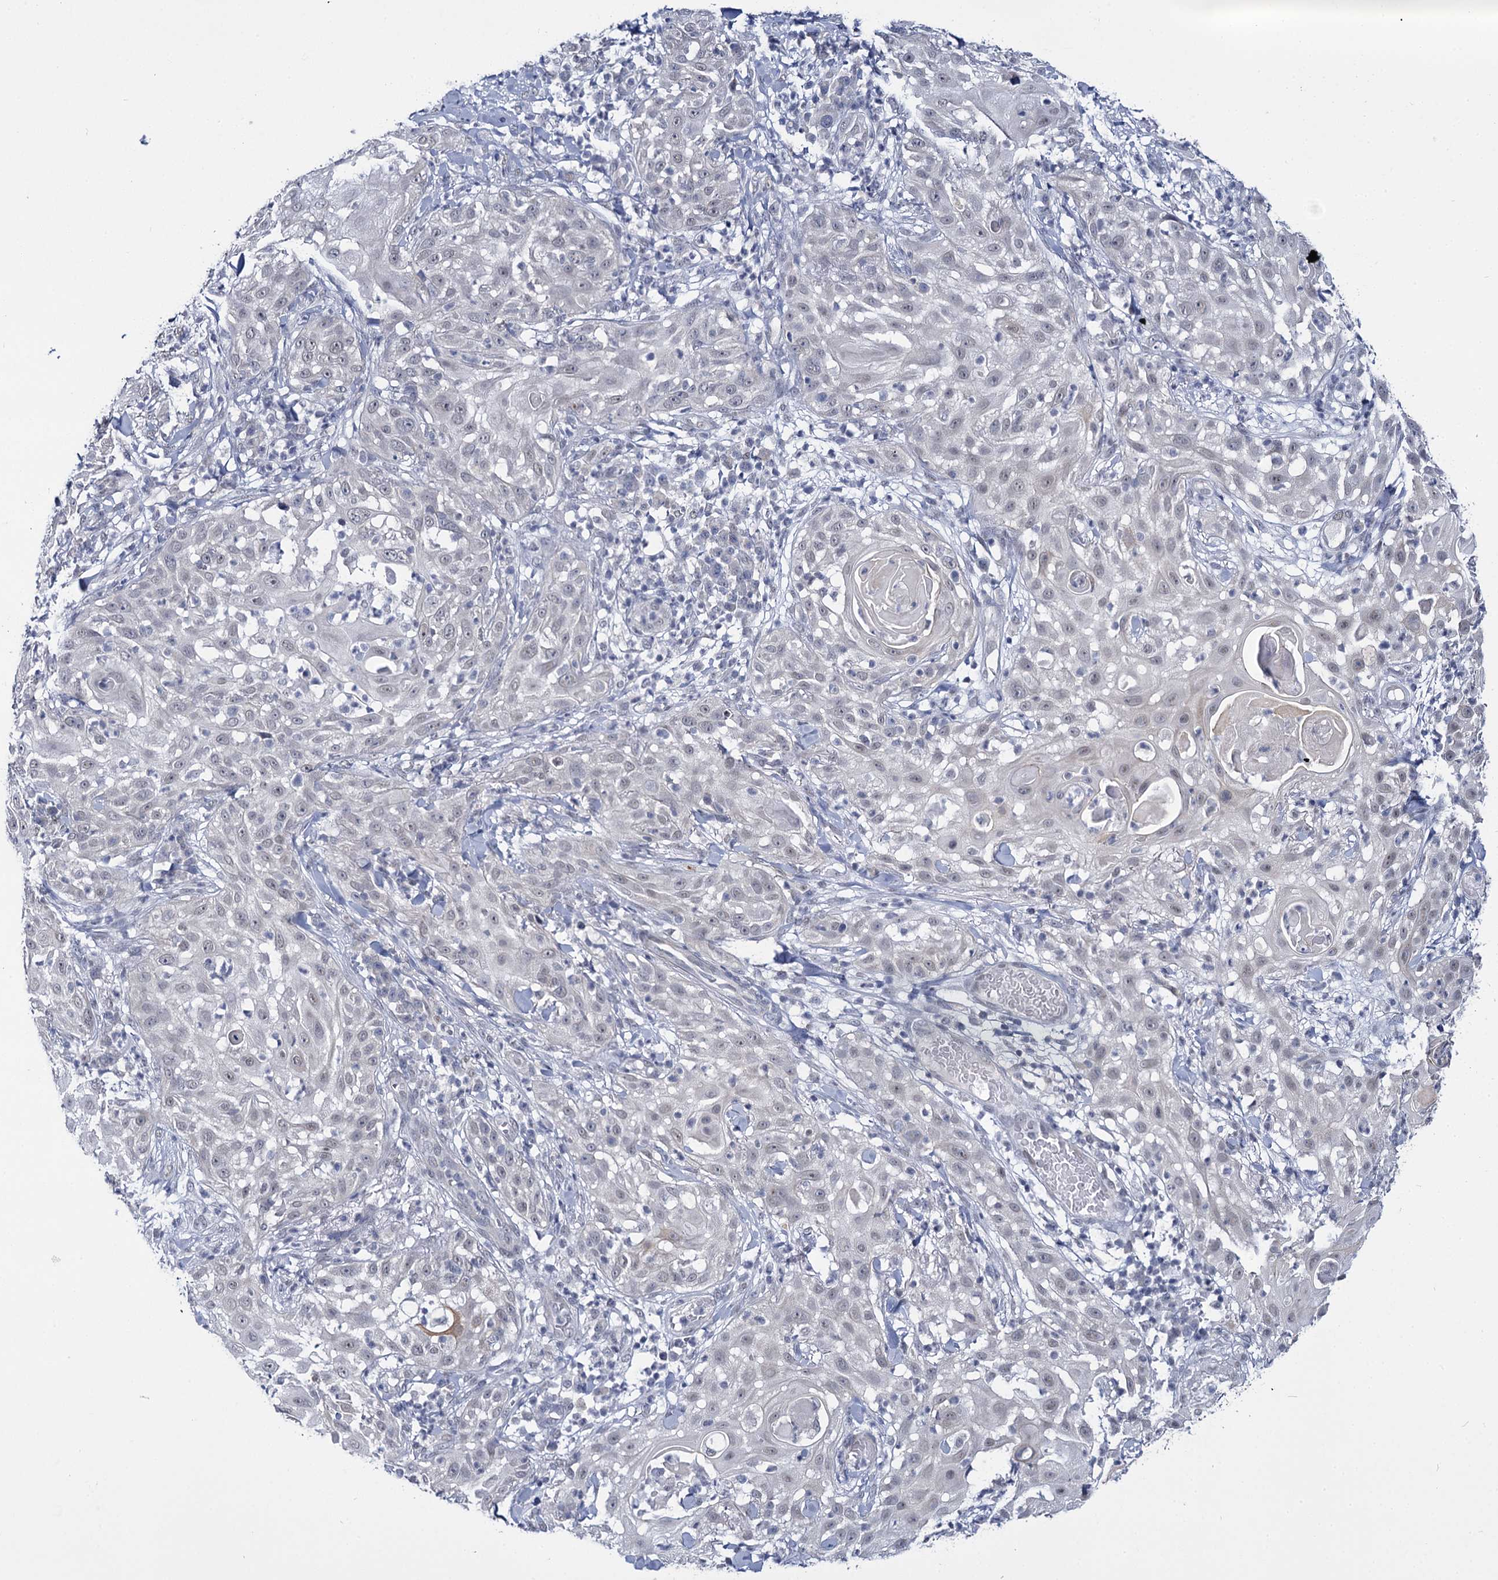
{"staining": {"intensity": "negative", "quantity": "none", "location": "none"}, "tissue": "skin cancer", "cell_type": "Tumor cells", "image_type": "cancer", "snomed": [{"axis": "morphology", "description": "Squamous cell carcinoma, NOS"}, {"axis": "topography", "description": "Skin"}], "caption": "Skin cancer (squamous cell carcinoma) stained for a protein using immunohistochemistry (IHC) shows no positivity tumor cells.", "gene": "MBLAC2", "patient": {"sex": "female", "age": 44}}